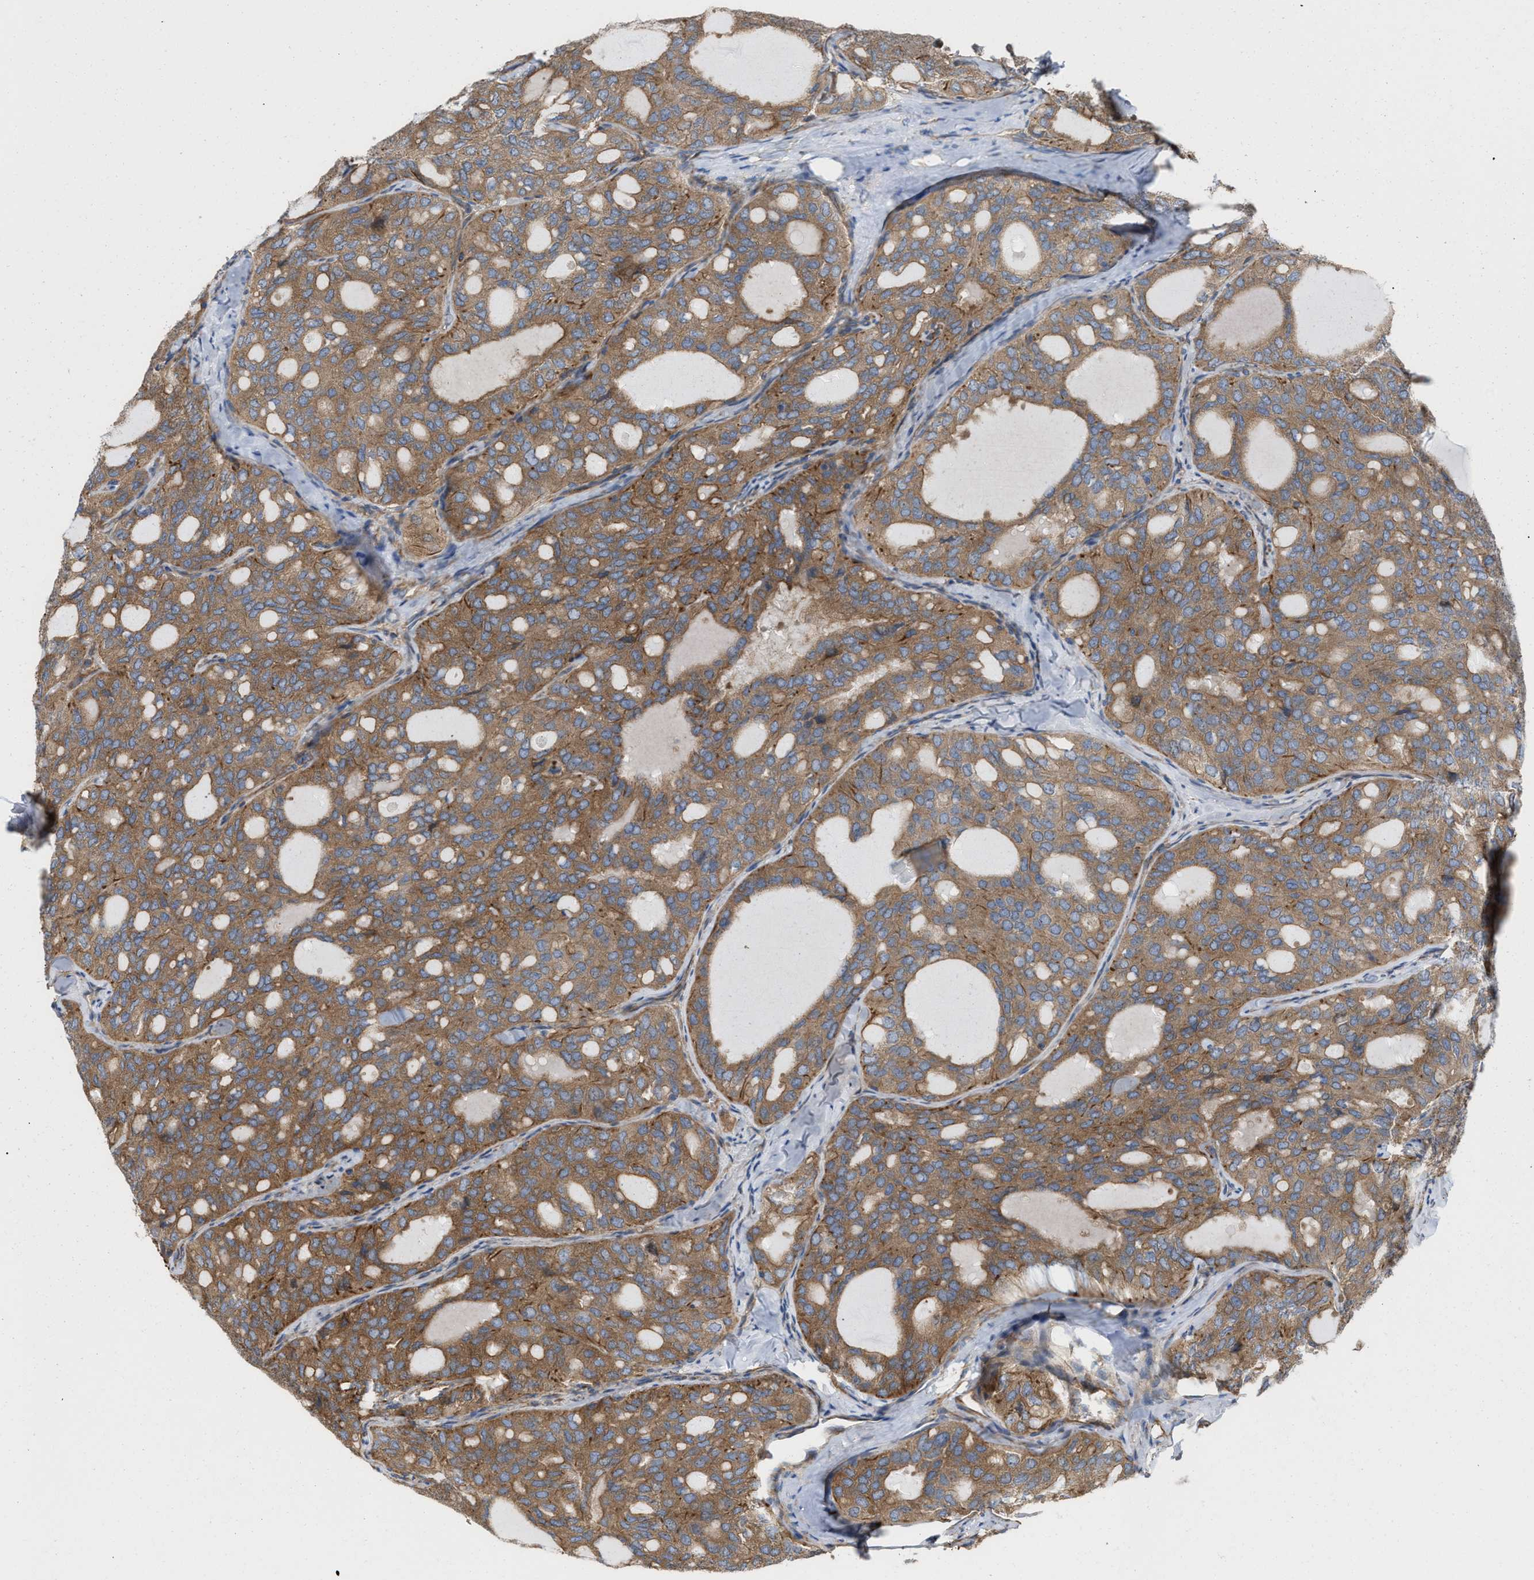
{"staining": {"intensity": "moderate", "quantity": ">75%", "location": "cytoplasmic/membranous"}, "tissue": "thyroid cancer", "cell_type": "Tumor cells", "image_type": "cancer", "snomed": [{"axis": "morphology", "description": "Follicular adenoma carcinoma, NOS"}, {"axis": "topography", "description": "Thyroid gland"}], "caption": "About >75% of tumor cells in human thyroid cancer (follicular adenoma carcinoma) display moderate cytoplasmic/membranous protein positivity as visualized by brown immunohistochemical staining.", "gene": "EPS15L1", "patient": {"sex": "male", "age": 75}}